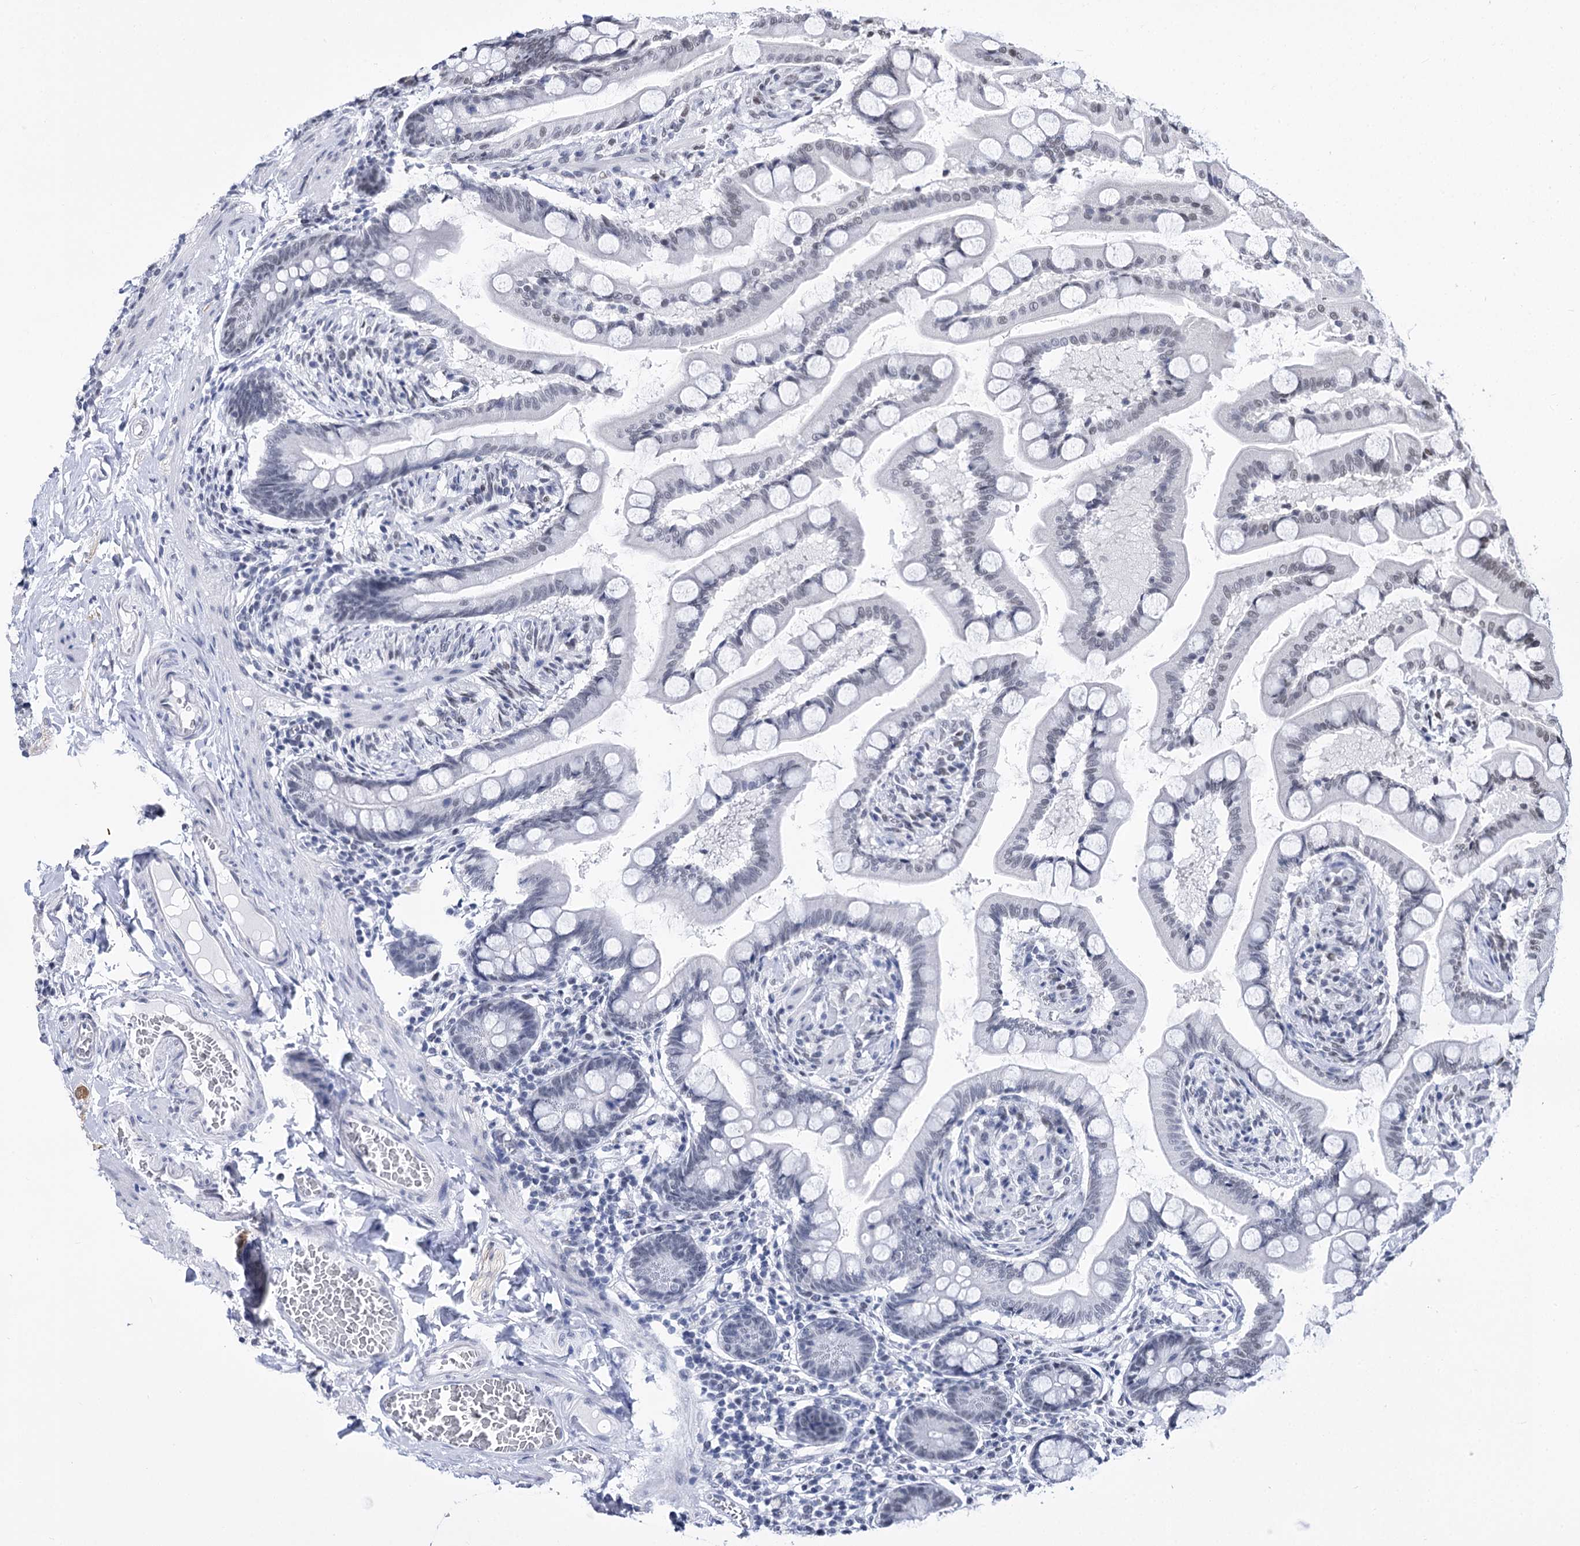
{"staining": {"intensity": "negative", "quantity": "none", "location": "none"}, "tissue": "small intestine", "cell_type": "Glandular cells", "image_type": "normal", "snomed": [{"axis": "morphology", "description": "Normal tissue, NOS"}, {"axis": "topography", "description": "Small intestine"}], "caption": "This is a image of immunohistochemistry (IHC) staining of benign small intestine, which shows no expression in glandular cells.", "gene": "POU4F3", "patient": {"sex": "male", "age": 41}}